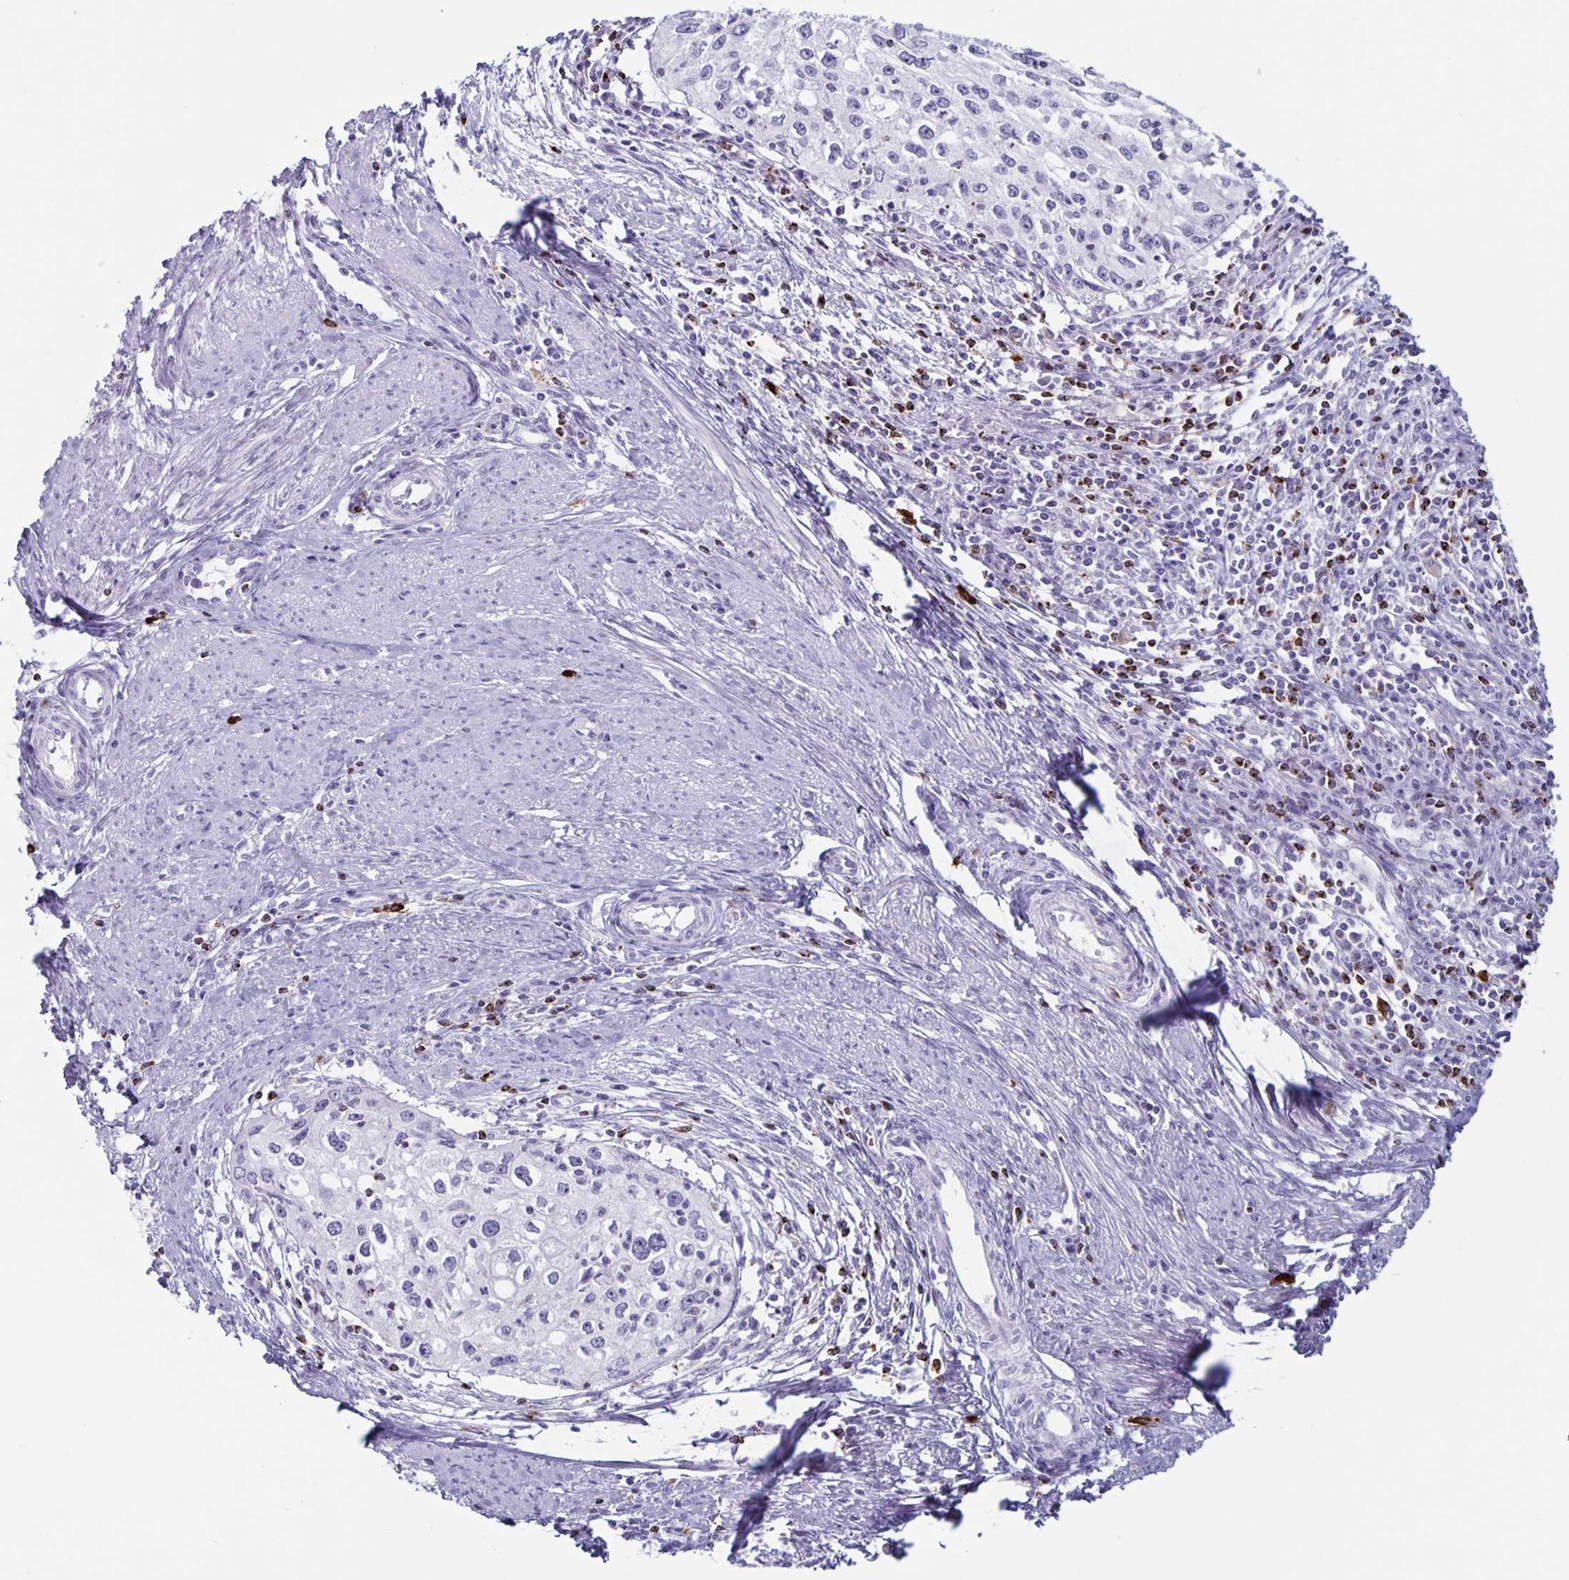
{"staining": {"intensity": "negative", "quantity": "none", "location": "none"}, "tissue": "cervical cancer", "cell_type": "Tumor cells", "image_type": "cancer", "snomed": [{"axis": "morphology", "description": "Squamous cell carcinoma, NOS"}, {"axis": "topography", "description": "Cervix"}], "caption": "IHC image of neoplastic tissue: human squamous cell carcinoma (cervical) stained with DAB reveals no significant protein positivity in tumor cells. (DAB immunohistochemistry (IHC) with hematoxylin counter stain).", "gene": "GZMK", "patient": {"sex": "female", "age": 40}}